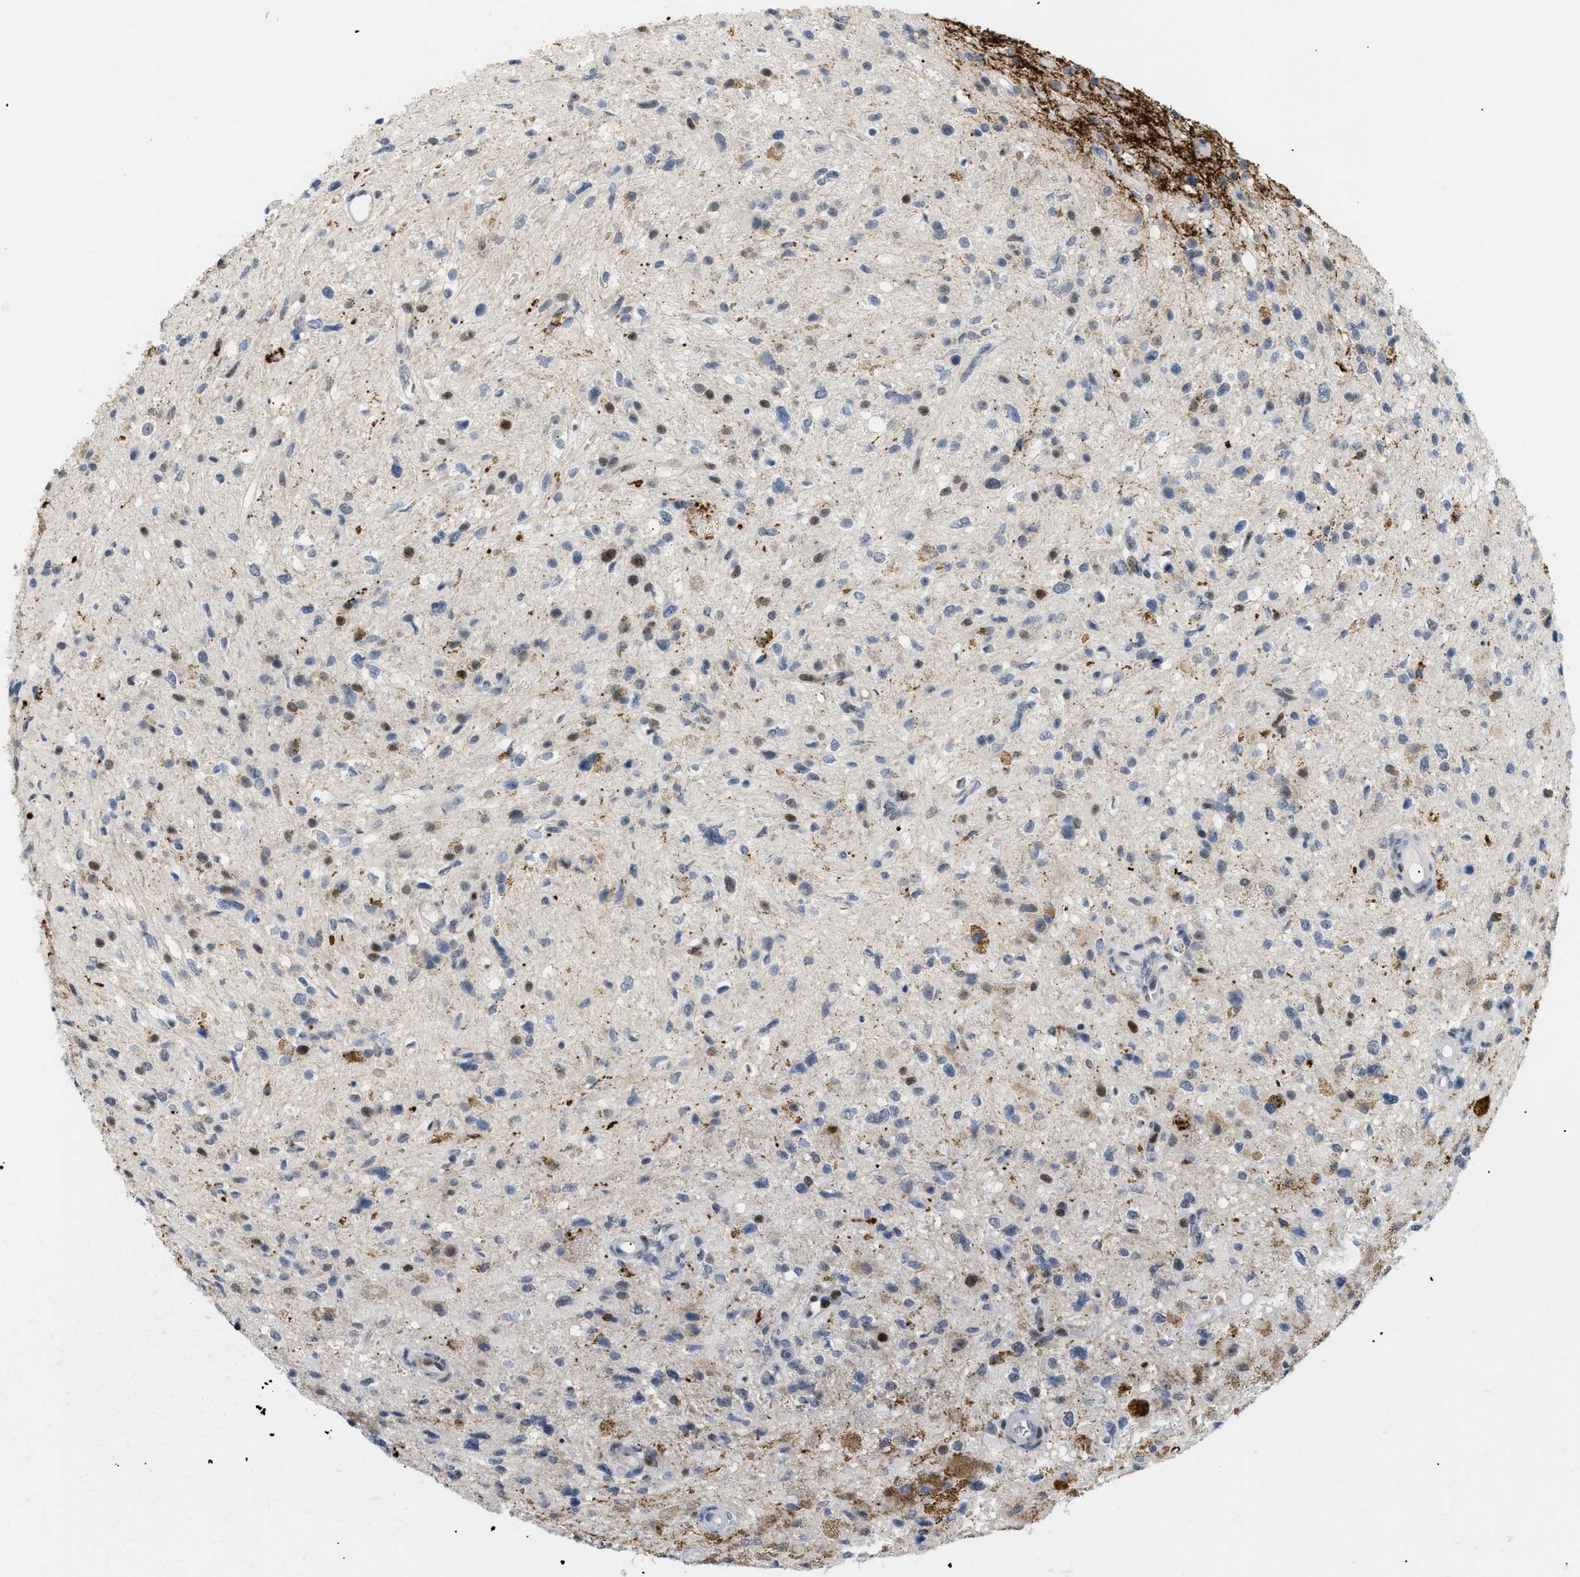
{"staining": {"intensity": "strong", "quantity": "<25%", "location": "nuclear"}, "tissue": "glioma", "cell_type": "Tumor cells", "image_type": "cancer", "snomed": [{"axis": "morphology", "description": "Glioma, malignant, High grade"}, {"axis": "topography", "description": "Brain"}], "caption": "Strong nuclear staining is identified in approximately <25% of tumor cells in glioma. The staining was performed using DAB (3,3'-diaminobenzidine), with brown indicating positive protein expression. Nuclei are stained blue with hematoxylin.", "gene": "MED1", "patient": {"sex": "male", "age": 33}}